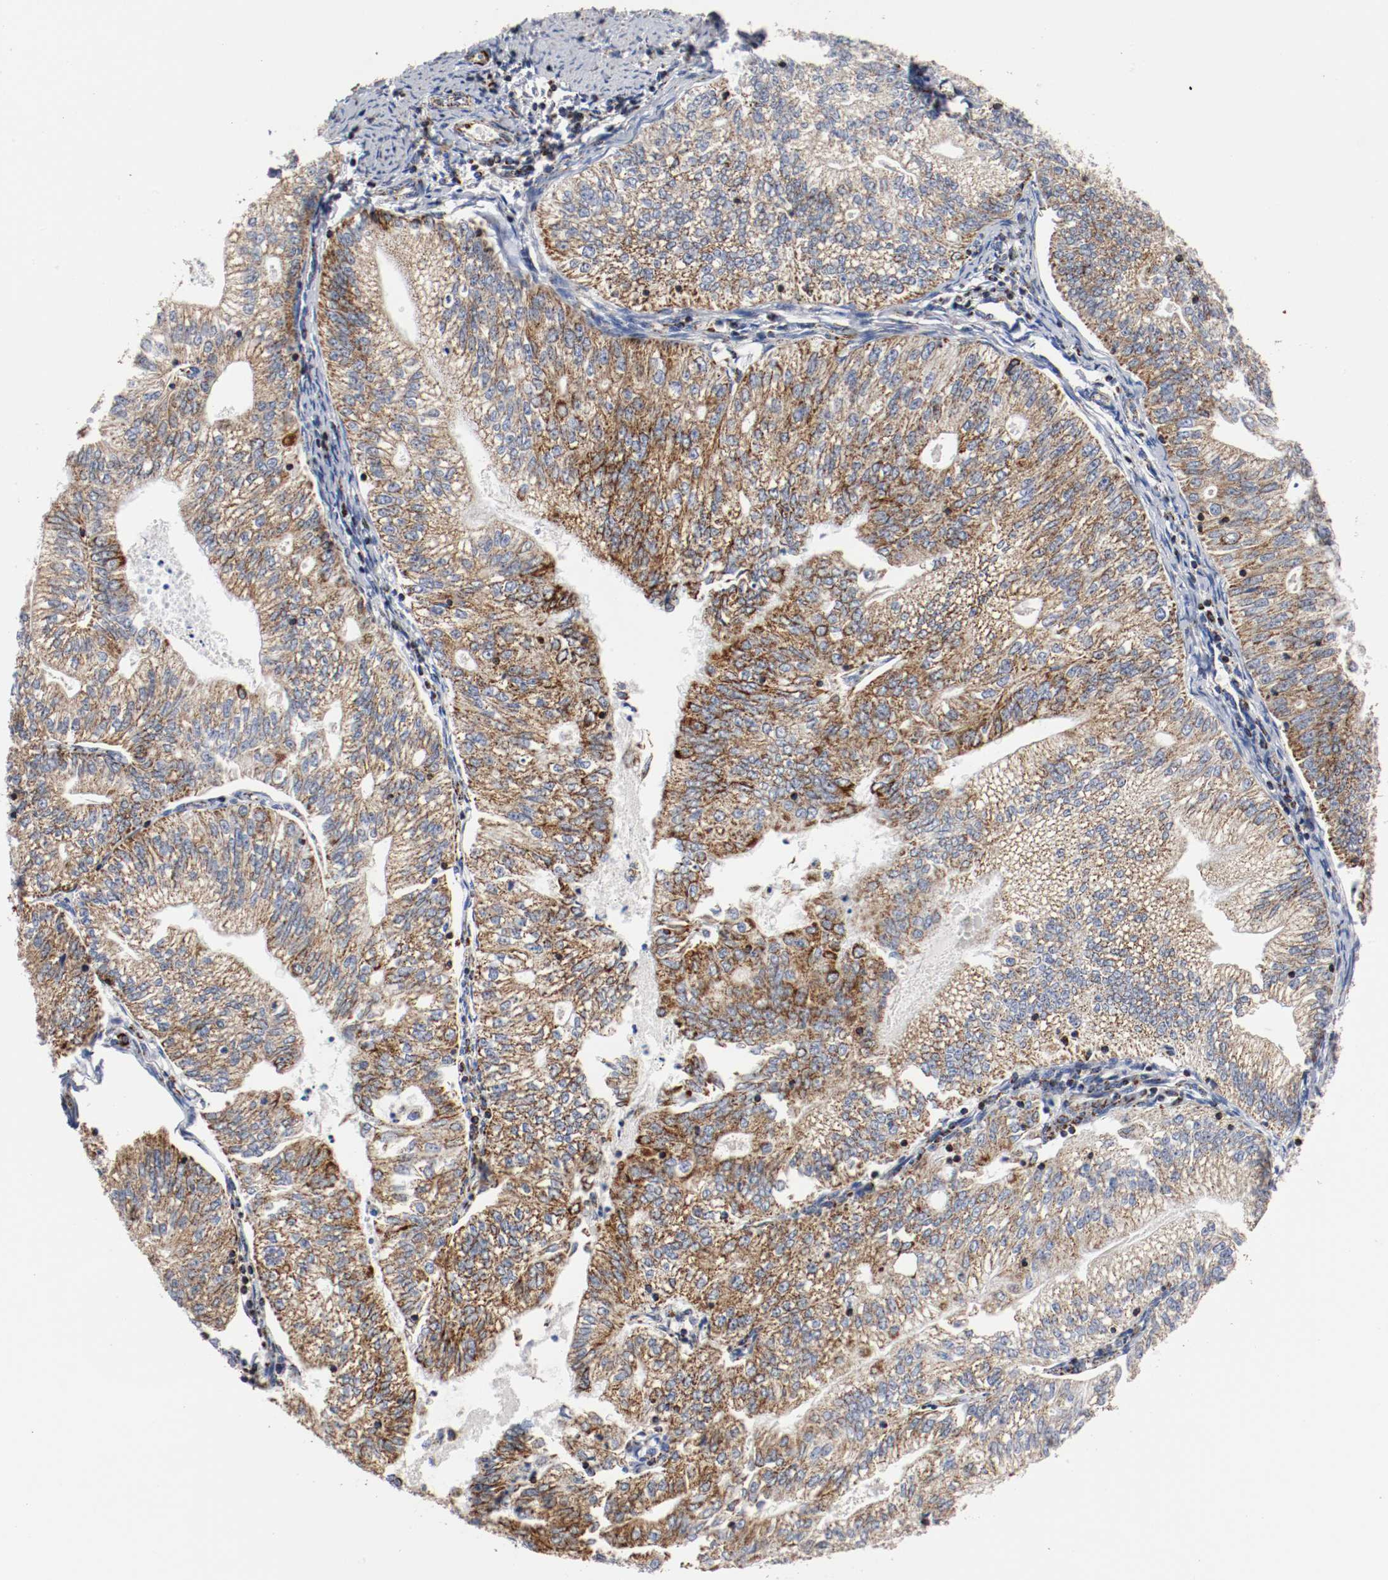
{"staining": {"intensity": "moderate", "quantity": ">75%", "location": "cytoplasmic/membranous"}, "tissue": "endometrial cancer", "cell_type": "Tumor cells", "image_type": "cancer", "snomed": [{"axis": "morphology", "description": "Adenocarcinoma, NOS"}, {"axis": "topography", "description": "Endometrium"}], "caption": "Immunohistochemical staining of endometrial adenocarcinoma exhibits medium levels of moderate cytoplasmic/membranous positivity in approximately >75% of tumor cells.", "gene": "TUBD1", "patient": {"sex": "female", "age": 69}}